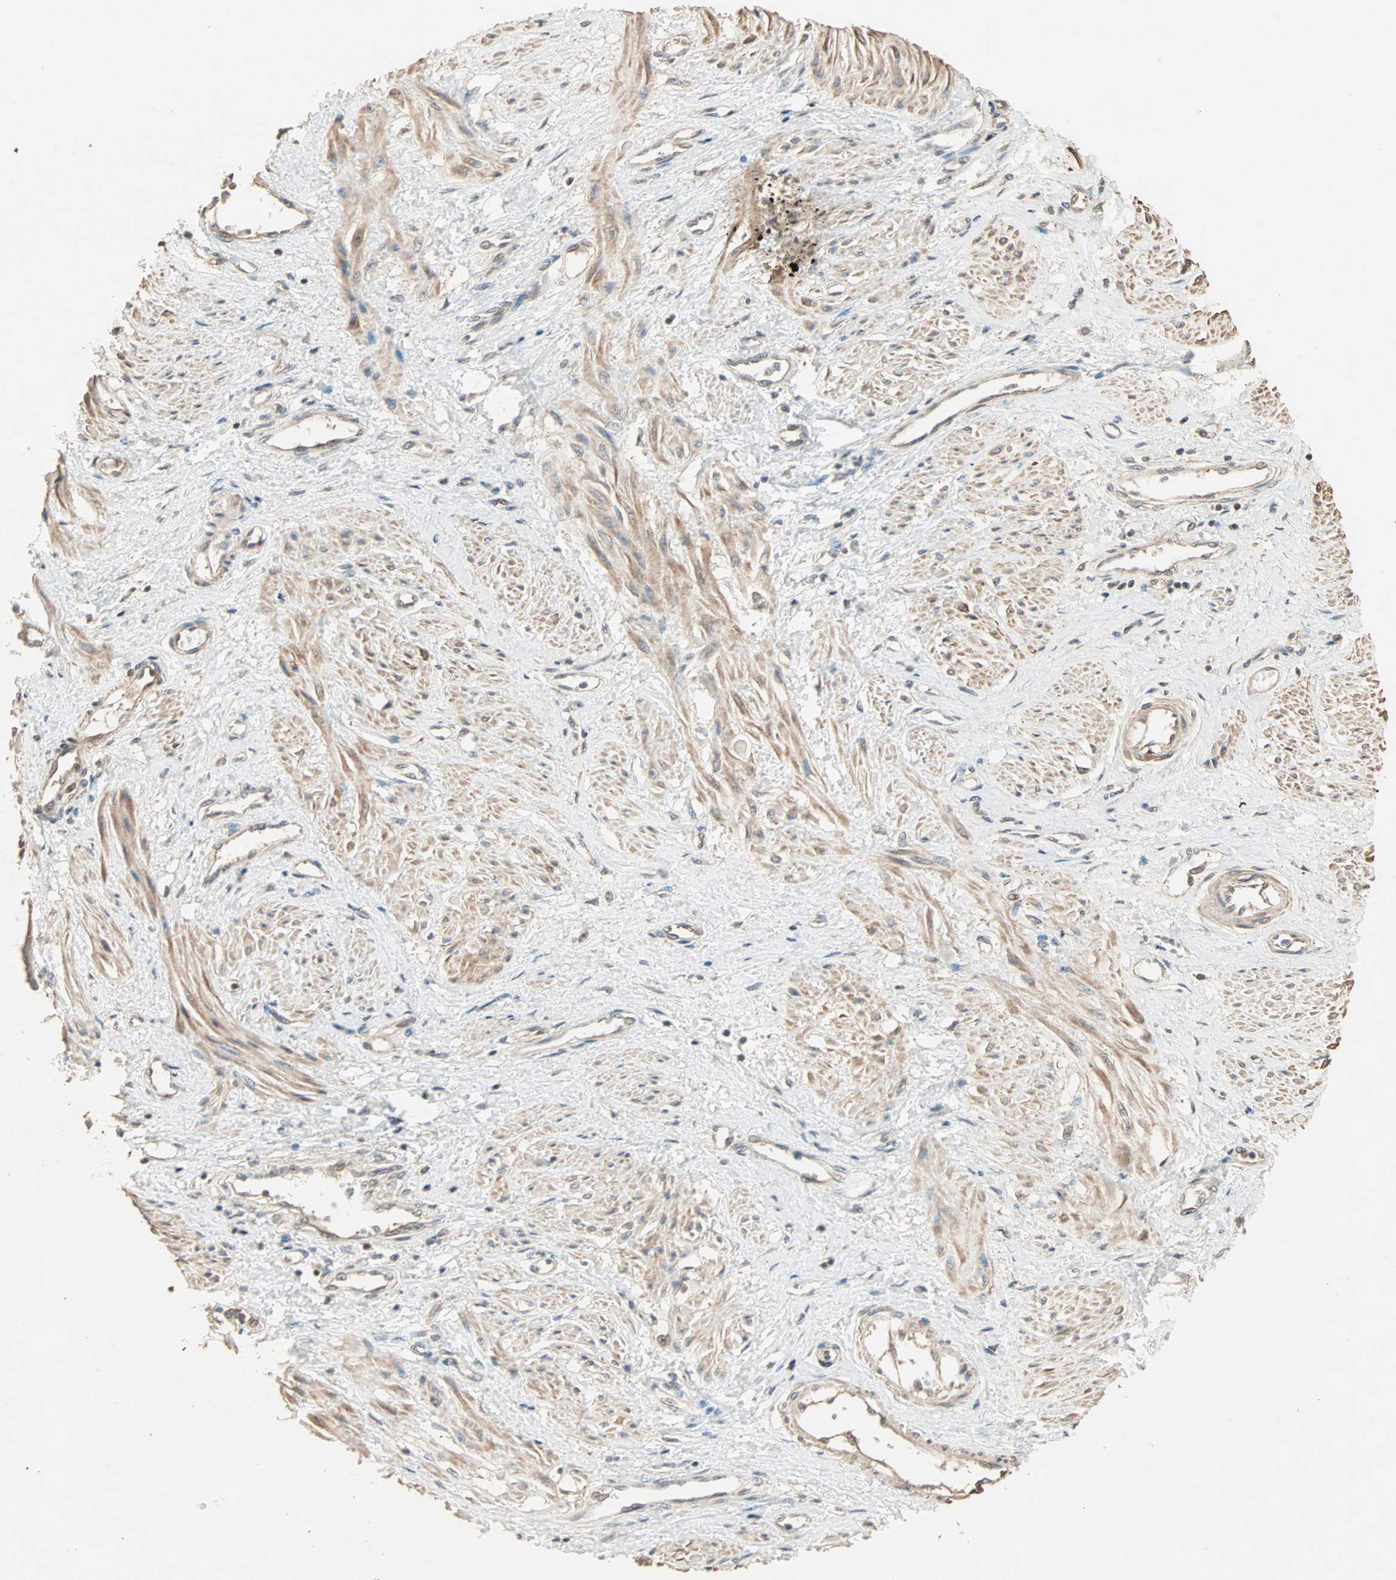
{"staining": {"intensity": "moderate", "quantity": ">75%", "location": "cytoplasmic/membranous"}, "tissue": "smooth muscle", "cell_type": "Smooth muscle cells", "image_type": "normal", "snomed": [{"axis": "morphology", "description": "Normal tissue, NOS"}, {"axis": "topography", "description": "Smooth muscle"}, {"axis": "topography", "description": "Uterus"}], "caption": "IHC micrograph of normal human smooth muscle stained for a protein (brown), which exhibits medium levels of moderate cytoplasmic/membranous staining in about >75% of smooth muscle cells.", "gene": "ZBTB33", "patient": {"sex": "female", "age": 39}}